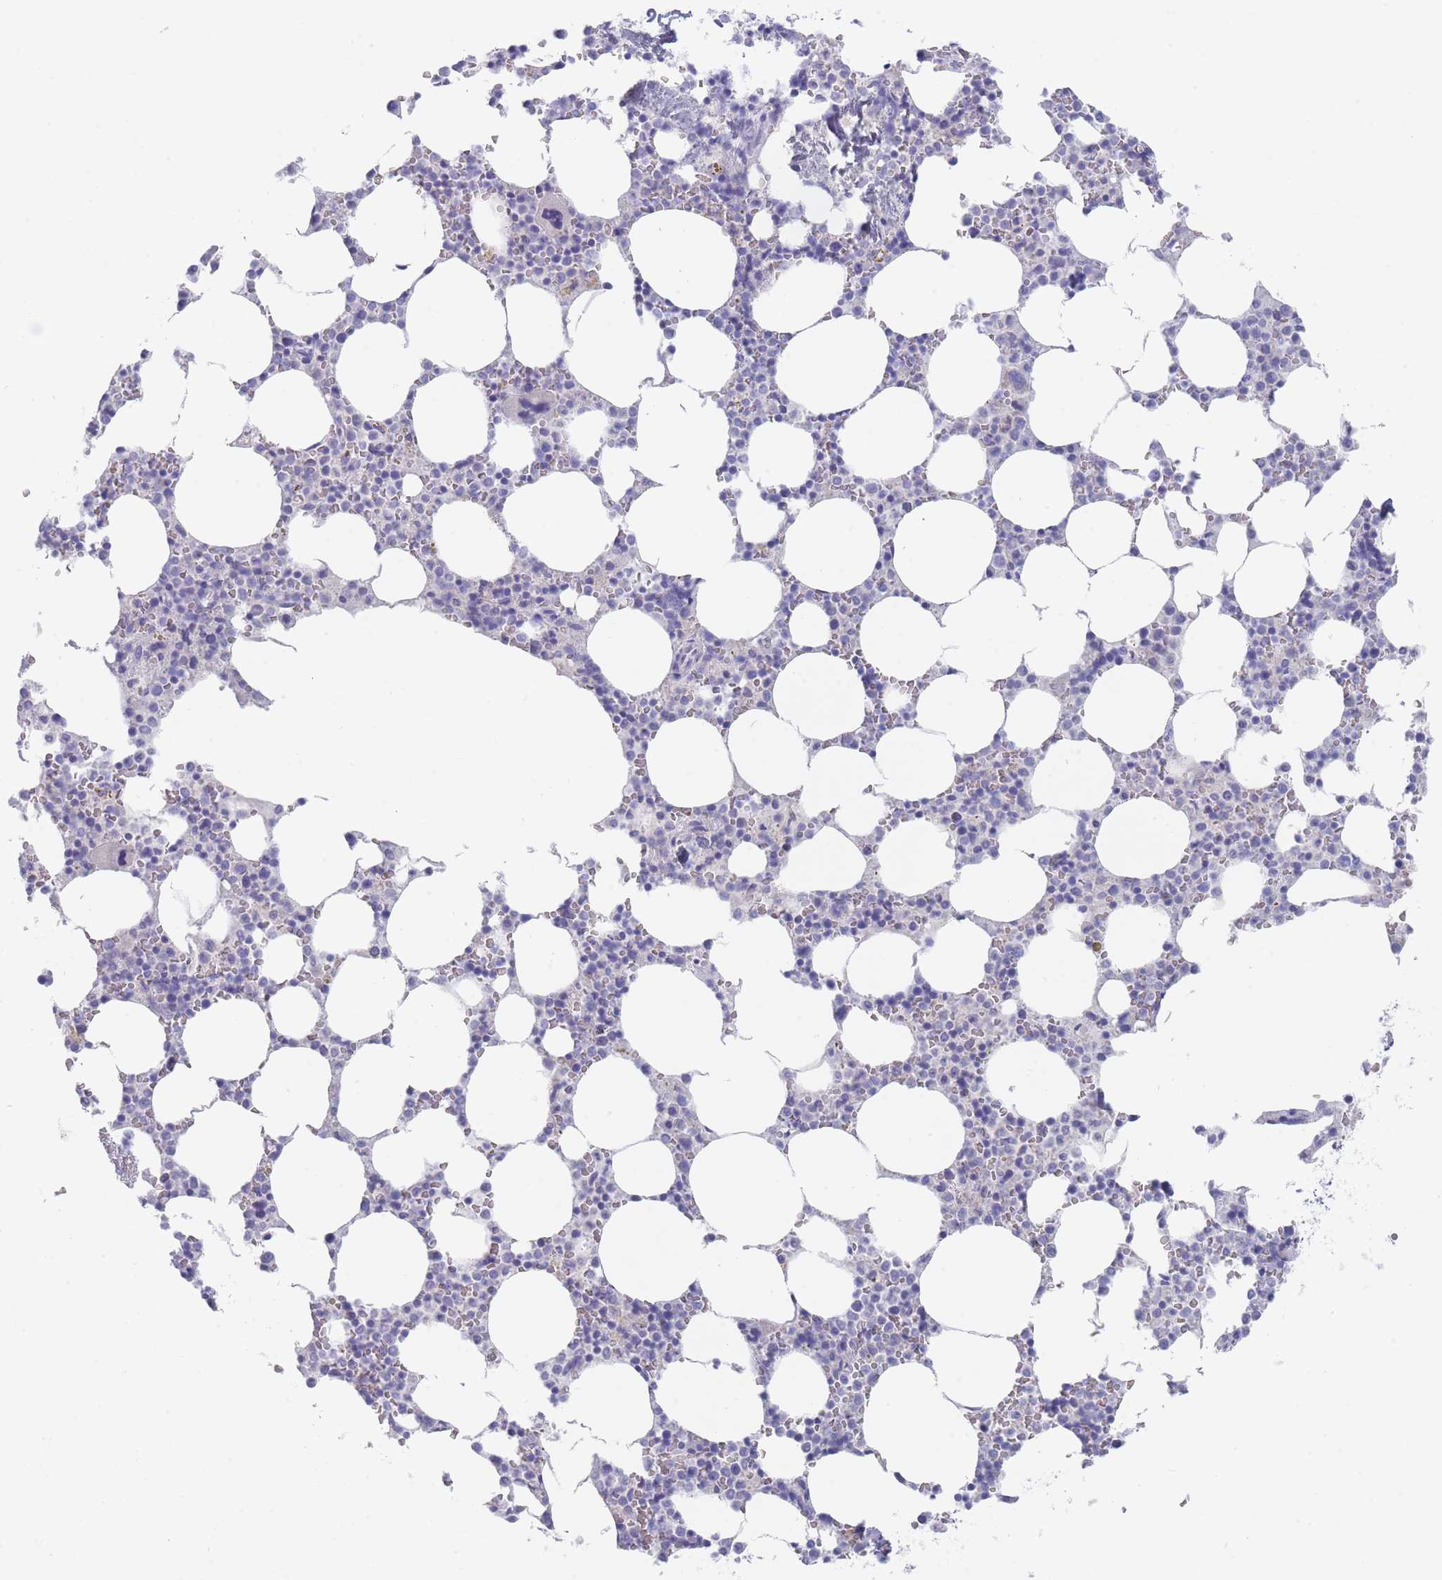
{"staining": {"intensity": "negative", "quantity": "none", "location": "none"}, "tissue": "bone marrow", "cell_type": "Hematopoietic cells", "image_type": "normal", "snomed": [{"axis": "morphology", "description": "Normal tissue, NOS"}, {"axis": "topography", "description": "Bone marrow"}], "caption": "Hematopoietic cells show no significant positivity in normal bone marrow. Brightfield microscopy of immunohistochemistry (IHC) stained with DAB (3,3'-diaminobenzidine) (brown) and hematoxylin (blue), captured at high magnification.", "gene": "SCCPDH", "patient": {"sex": "male", "age": 64}}